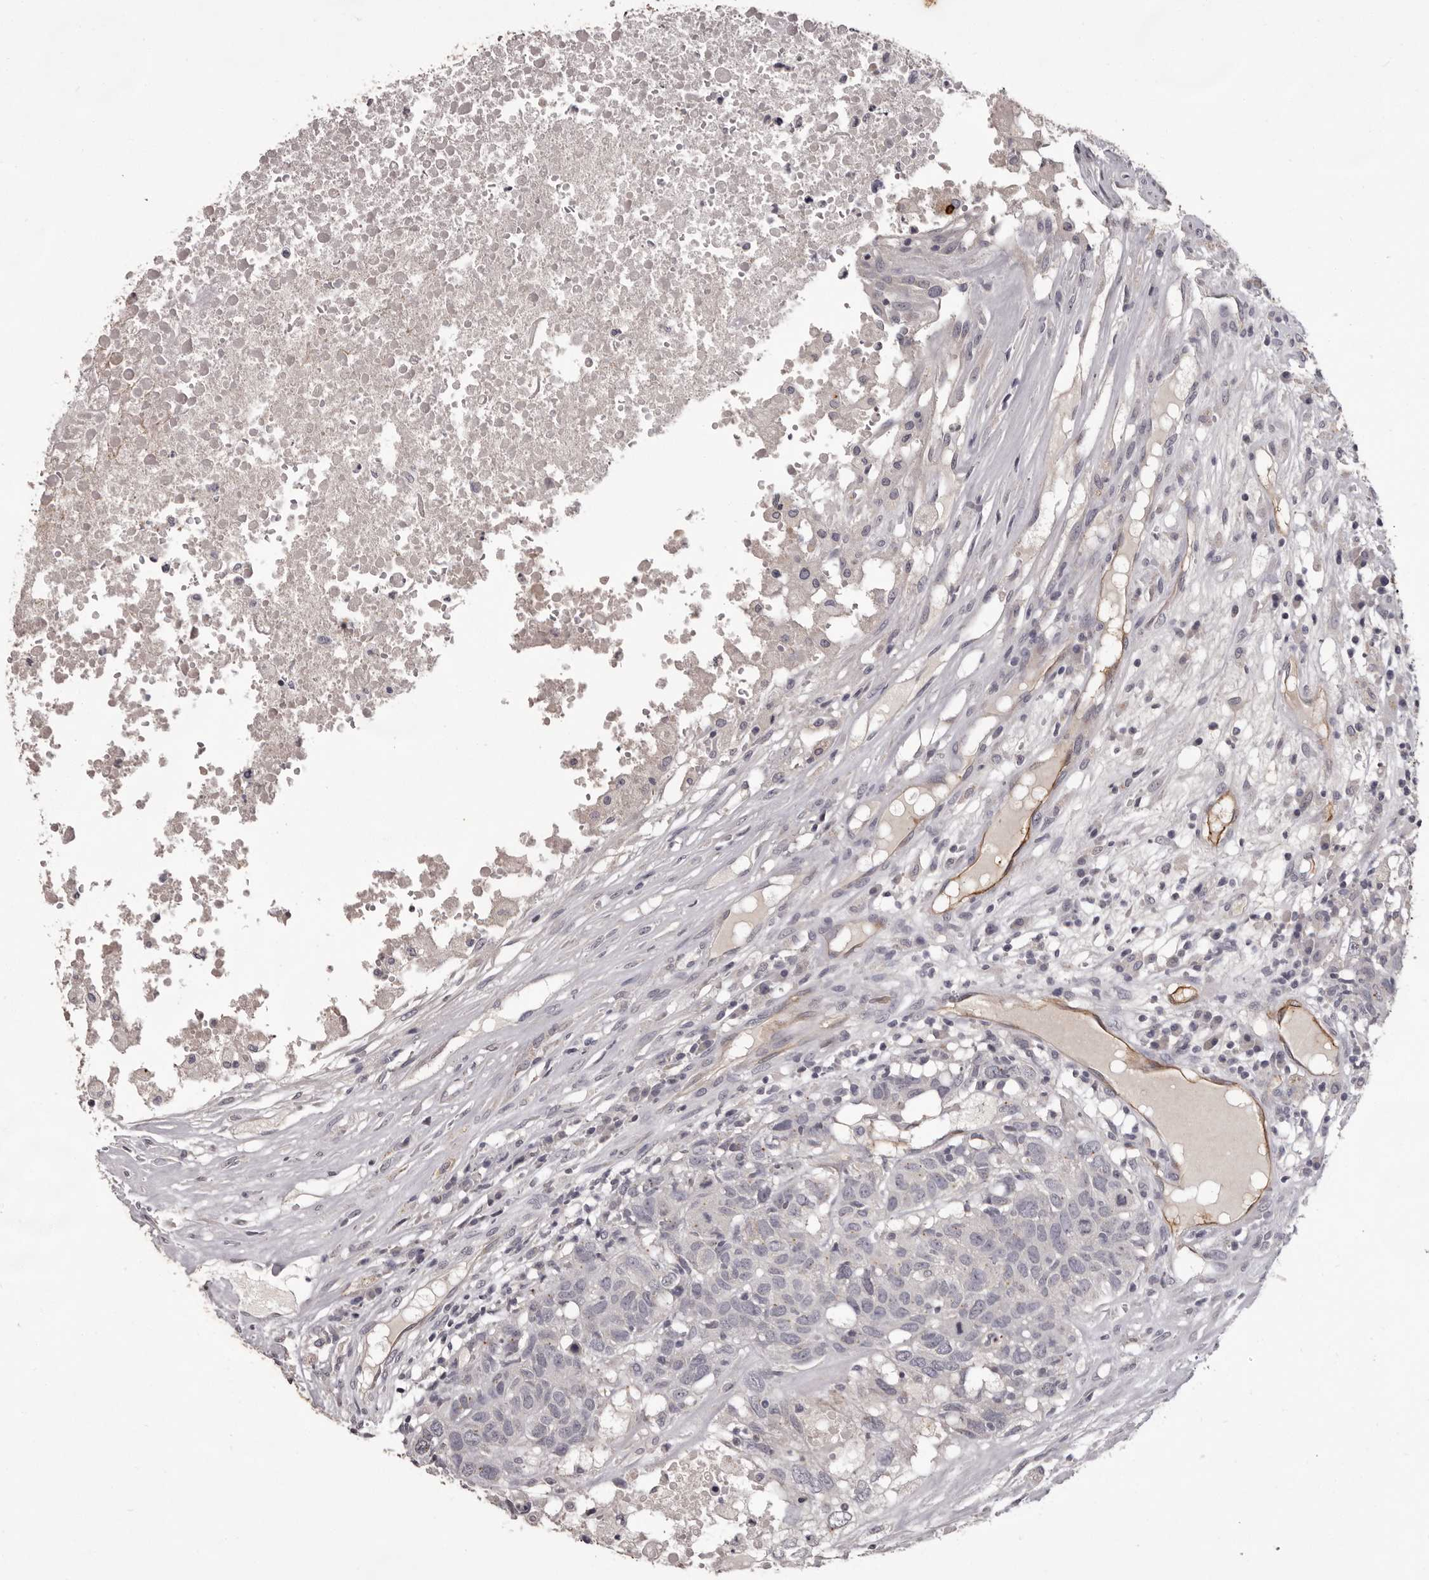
{"staining": {"intensity": "negative", "quantity": "none", "location": "none"}, "tissue": "head and neck cancer", "cell_type": "Tumor cells", "image_type": "cancer", "snomed": [{"axis": "morphology", "description": "Squamous cell carcinoma, NOS"}, {"axis": "topography", "description": "Head-Neck"}], "caption": "An image of human head and neck cancer is negative for staining in tumor cells. (DAB immunohistochemistry (IHC) visualized using brightfield microscopy, high magnification).", "gene": "GPR78", "patient": {"sex": "male", "age": 66}}